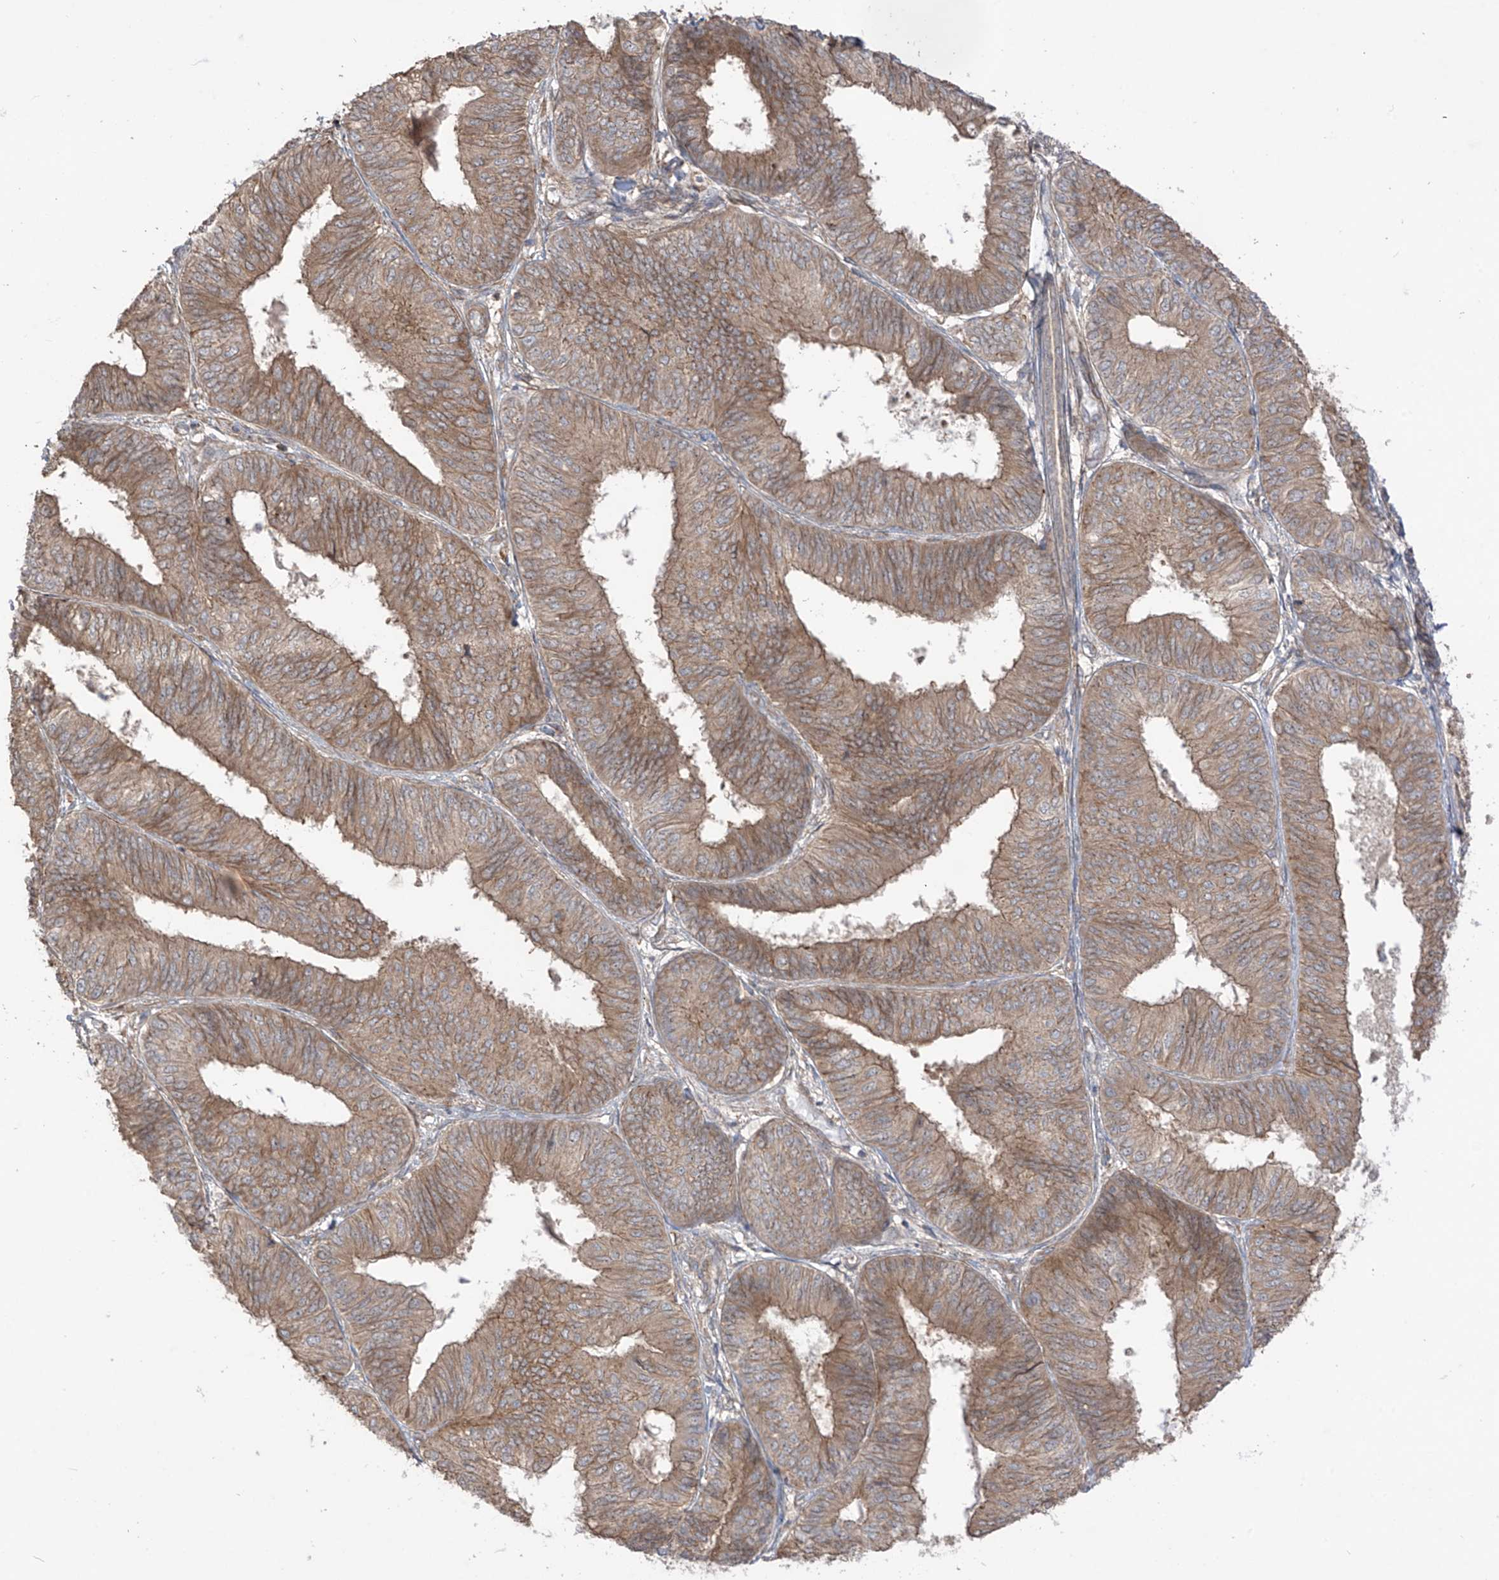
{"staining": {"intensity": "moderate", "quantity": ">75%", "location": "cytoplasmic/membranous"}, "tissue": "endometrial cancer", "cell_type": "Tumor cells", "image_type": "cancer", "snomed": [{"axis": "morphology", "description": "Adenocarcinoma, NOS"}, {"axis": "topography", "description": "Endometrium"}], "caption": "Tumor cells exhibit moderate cytoplasmic/membranous positivity in about >75% of cells in endometrial cancer (adenocarcinoma).", "gene": "LRRC74A", "patient": {"sex": "female", "age": 58}}